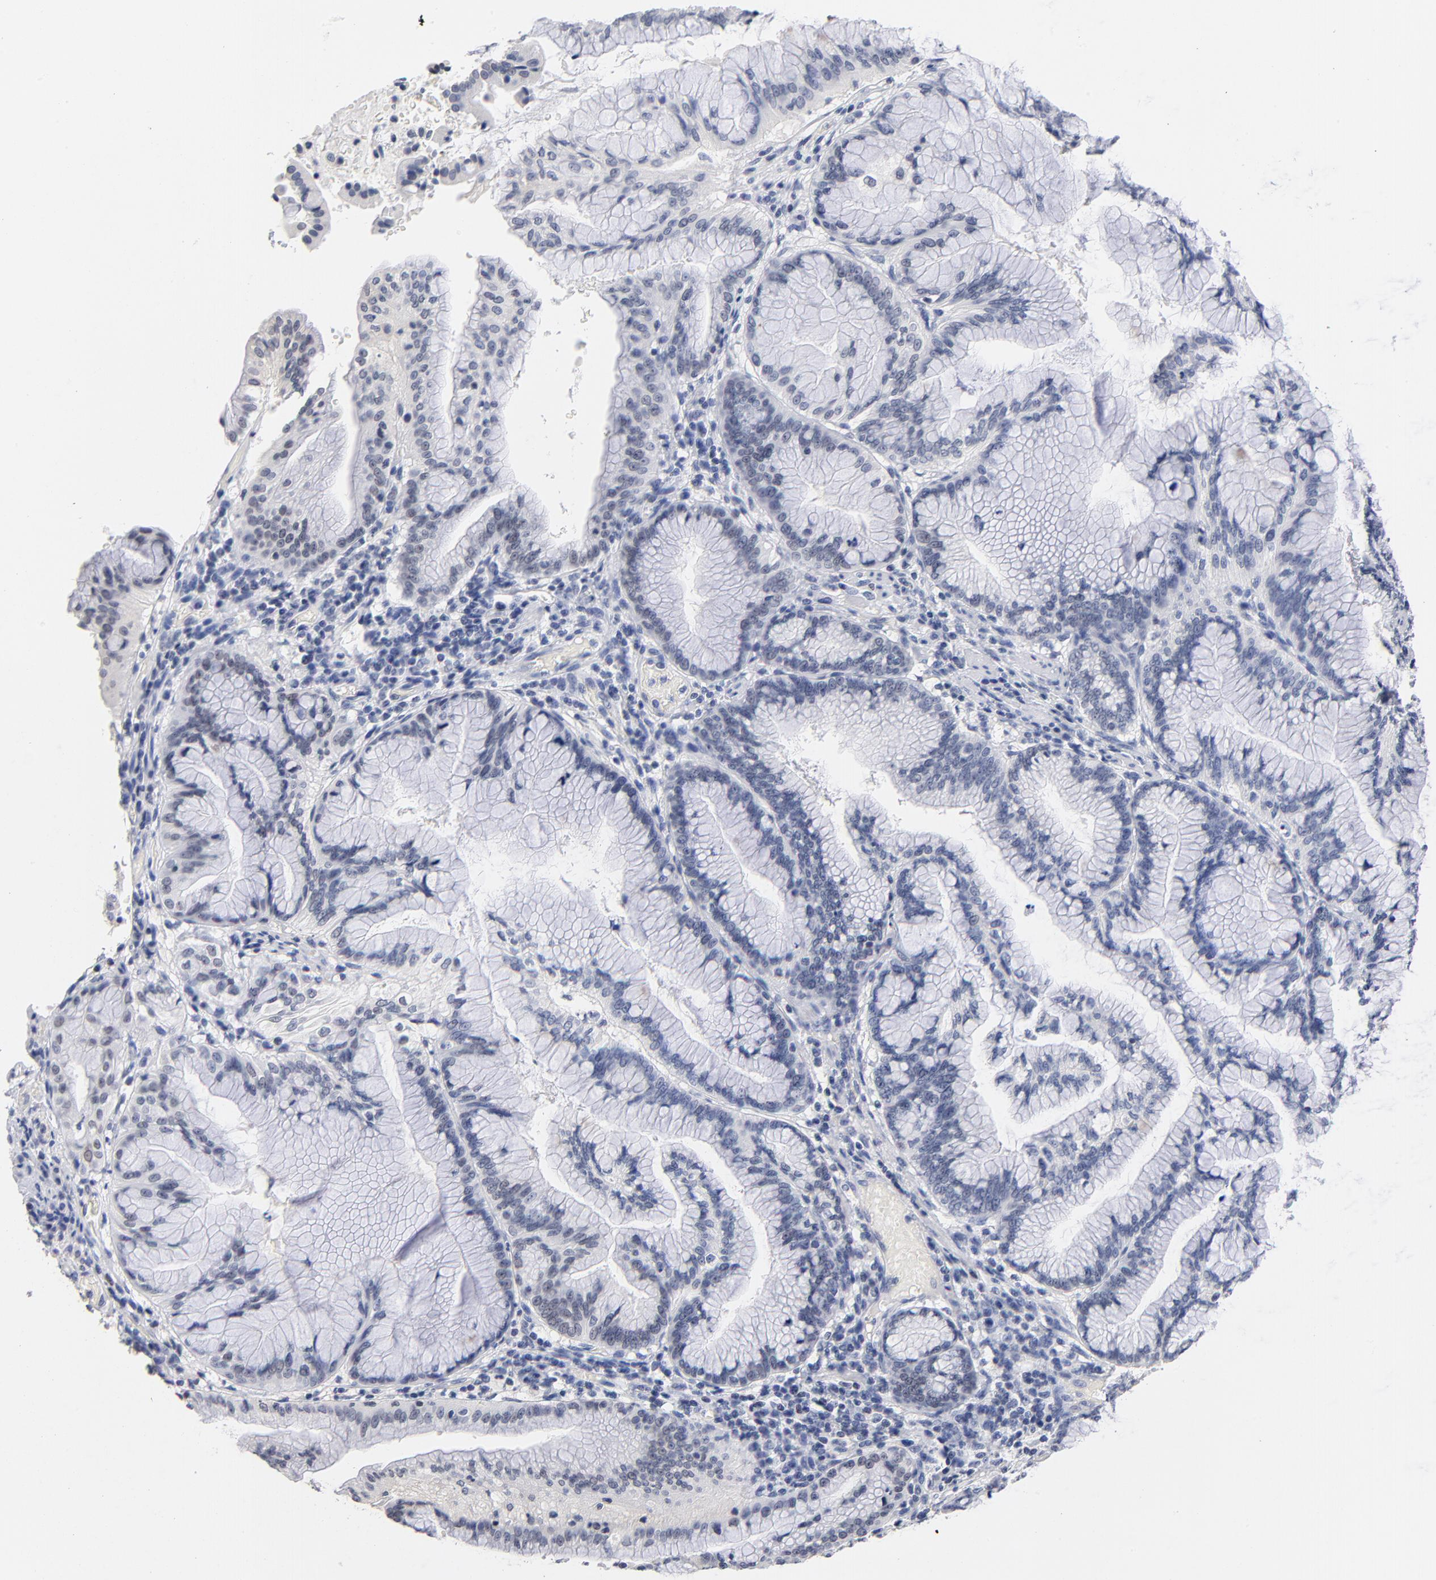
{"staining": {"intensity": "weak", "quantity": "<25%", "location": "nuclear"}, "tissue": "pancreatic cancer", "cell_type": "Tumor cells", "image_type": "cancer", "snomed": [{"axis": "morphology", "description": "Adenocarcinoma, NOS"}, {"axis": "topography", "description": "Pancreas"}], "caption": "IHC histopathology image of neoplastic tissue: human adenocarcinoma (pancreatic) stained with DAB (3,3'-diaminobenzidine) demonstrates no significant protein positivity in tumor cells. The staining was performed using DAB to visualize the protein expression in brown, while the nuclei were stained in blue with hematoxylin (Magnification: 20x).", "gene": "ORC2", "patient": {"sex": "female", "age": 64}}